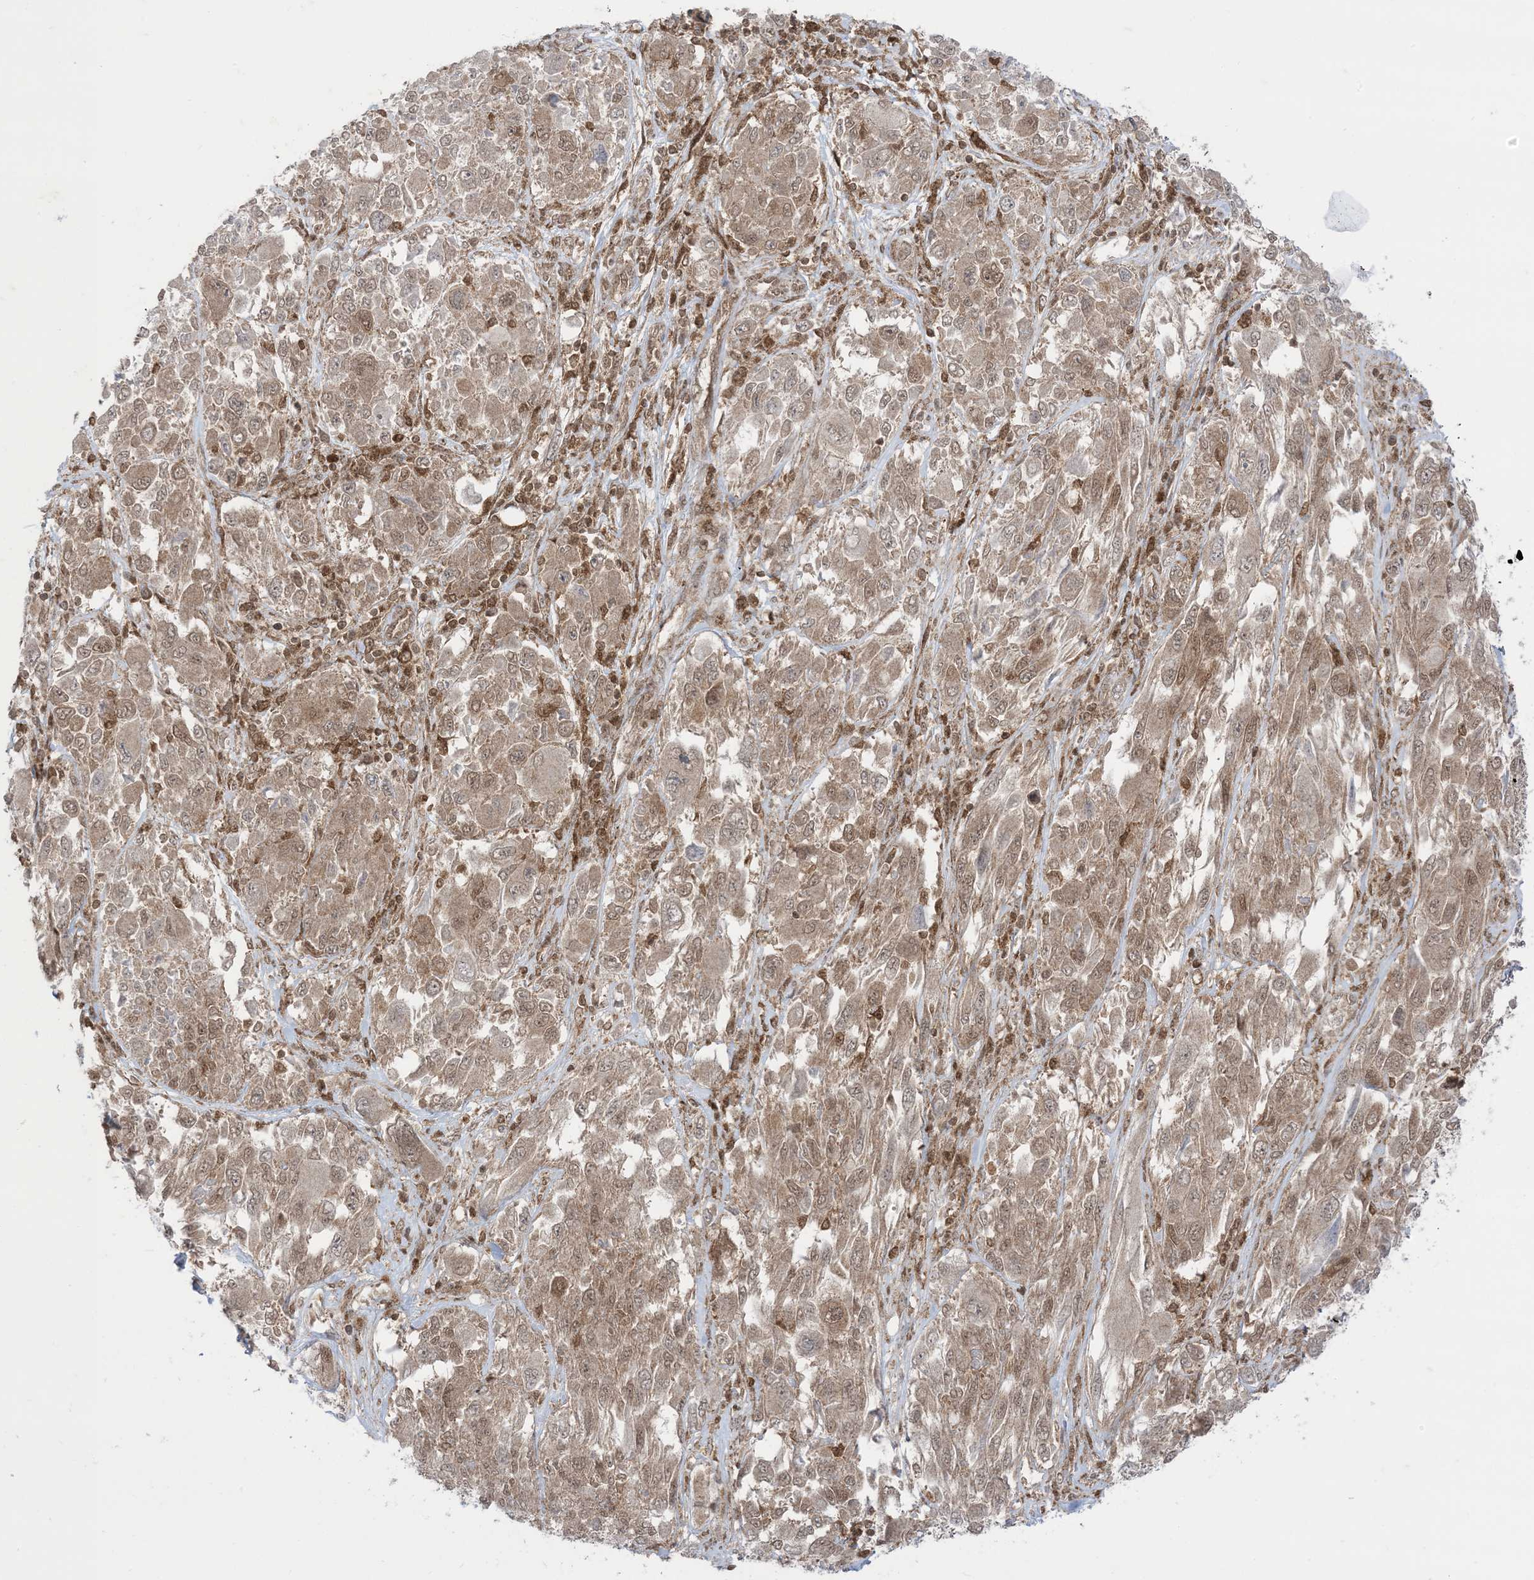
{"staining": {"intensity": "weak", "quantity": ">75%", "location": "cytoplasmic/membranous,nuclear"}, "tissue": "melanoma", "cell_type": "Tumor cells", "image_type": "cancer", "snomed": [{"axis": "morphology", "description": "Malignant melanoma, NOS"}, {"axis": "topography", "description": "Skin"}], "caption": "IHC (DAB (3,3'-diaminobenzidine)) staining of malignant melanoma exhibits weak cytoplasmic/membranous and nuclear protein positivity in approximately >75% of tumor cells.", "gene": "PTPA", "patient": {"sex": "female", "age": 91}}